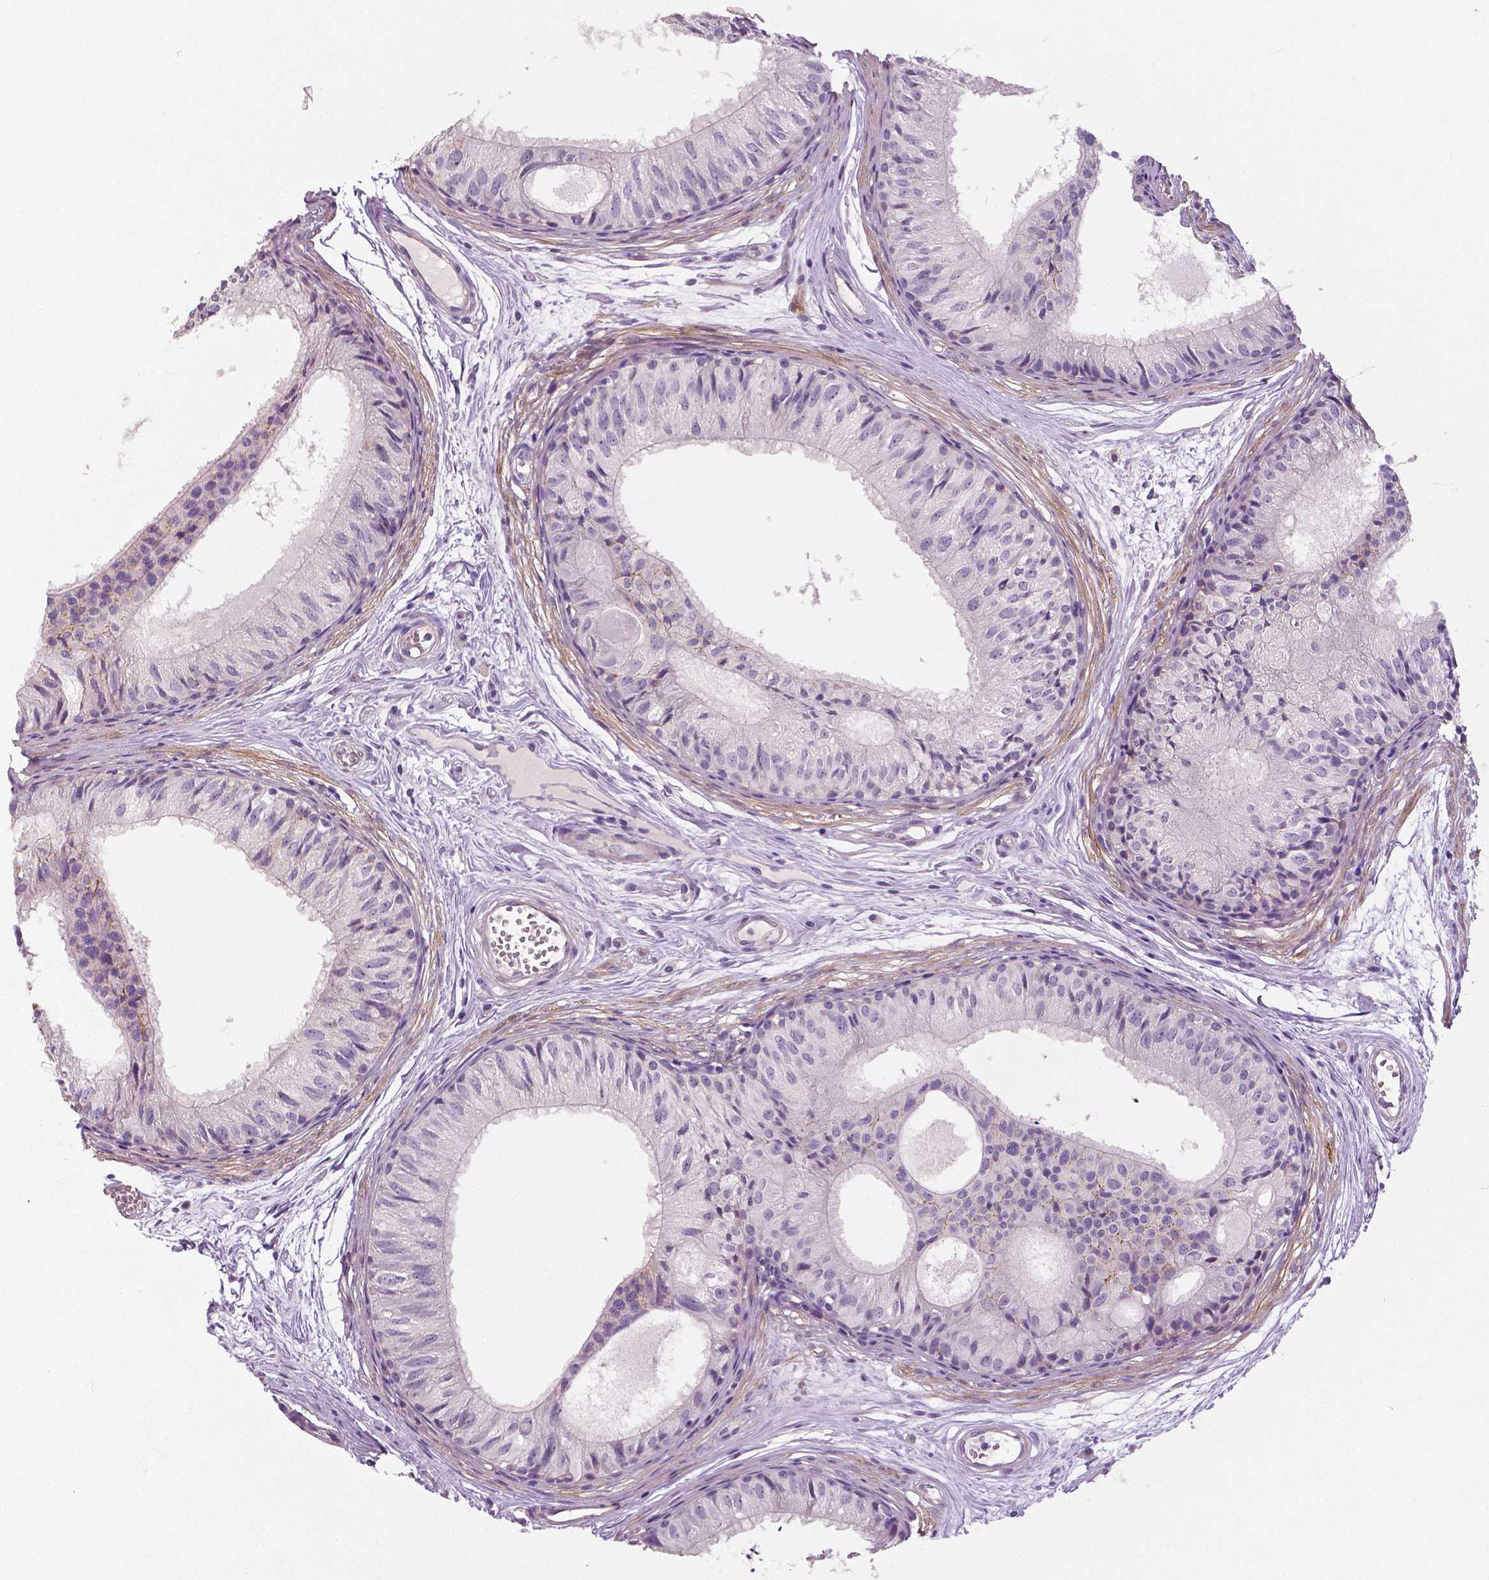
{"staining": {"intensity": "negative", "quantity": "none", "location": "none"}, "tissue": "epididymis", "cell_type": "Glandular cells", "image_type": "normal", "snomed": [{"axis": "morphology", "description": "Normal tissue, NOS"}, {"axis": "topography", "description": "Epididymis"}], "caption": "Immunohistochemistry (IHC) micrograph of normal epididymis: human epididymis stained with DAB demonstrates no significant protein positivity in glandular cells. (DAB immunohistochemistry (IHC) with hematoxylin counter stain).", "gene": "FLT1", "patient": {"sex": "male", "age": 25}}